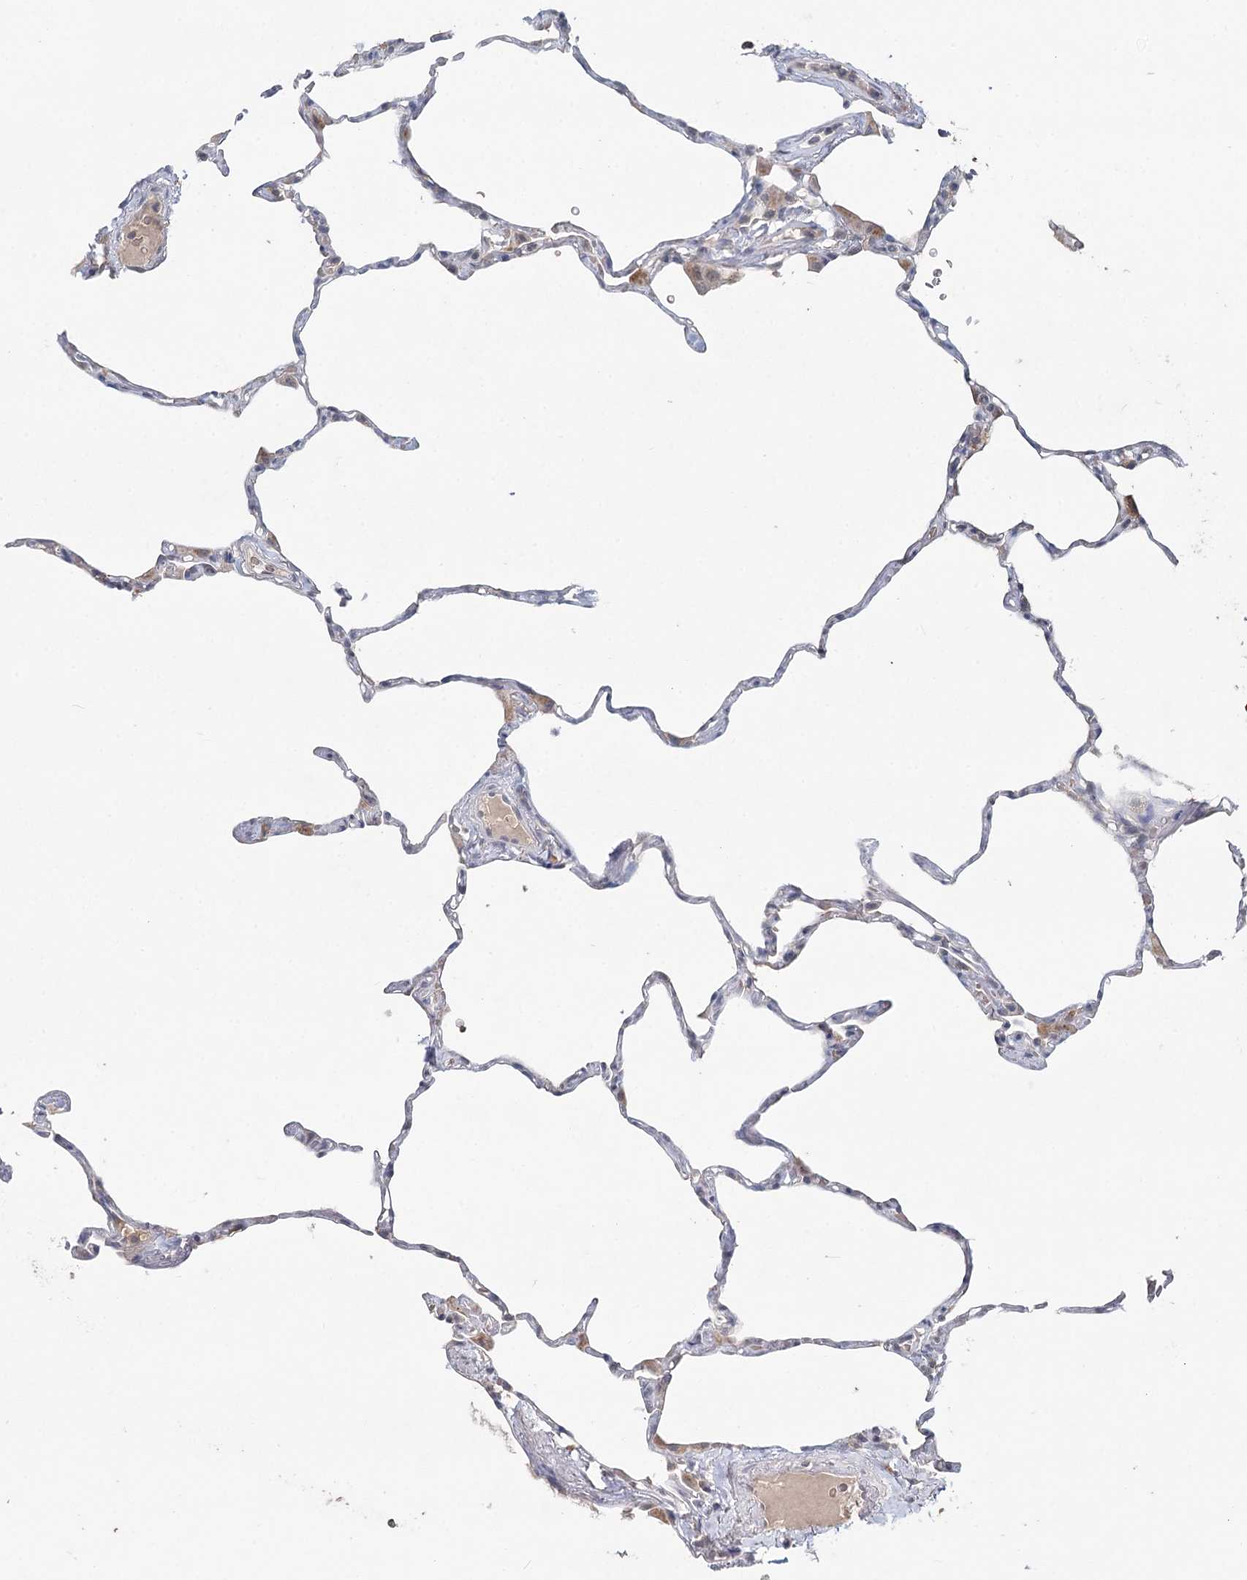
{"staining": {"intensity": "negative", "quantity": "none", "location": "none"}, "tissue": "lung", "cell_type": "Alveolar cells", "image_type": "normal", "snomed": [{"axis": "morphology", "description": "Normal tissue, NOS"}, {"axis": "topography", "description": "Lung"}], "caption": "An image of lung stained for a protein shows no brown staining in alveolar cells. (DAB (3,3'-diaminobenzidine) immunohistochemistry, high magnification).", "gene": "FBXO7", "patient": {"sex": "male", "age": 65}}